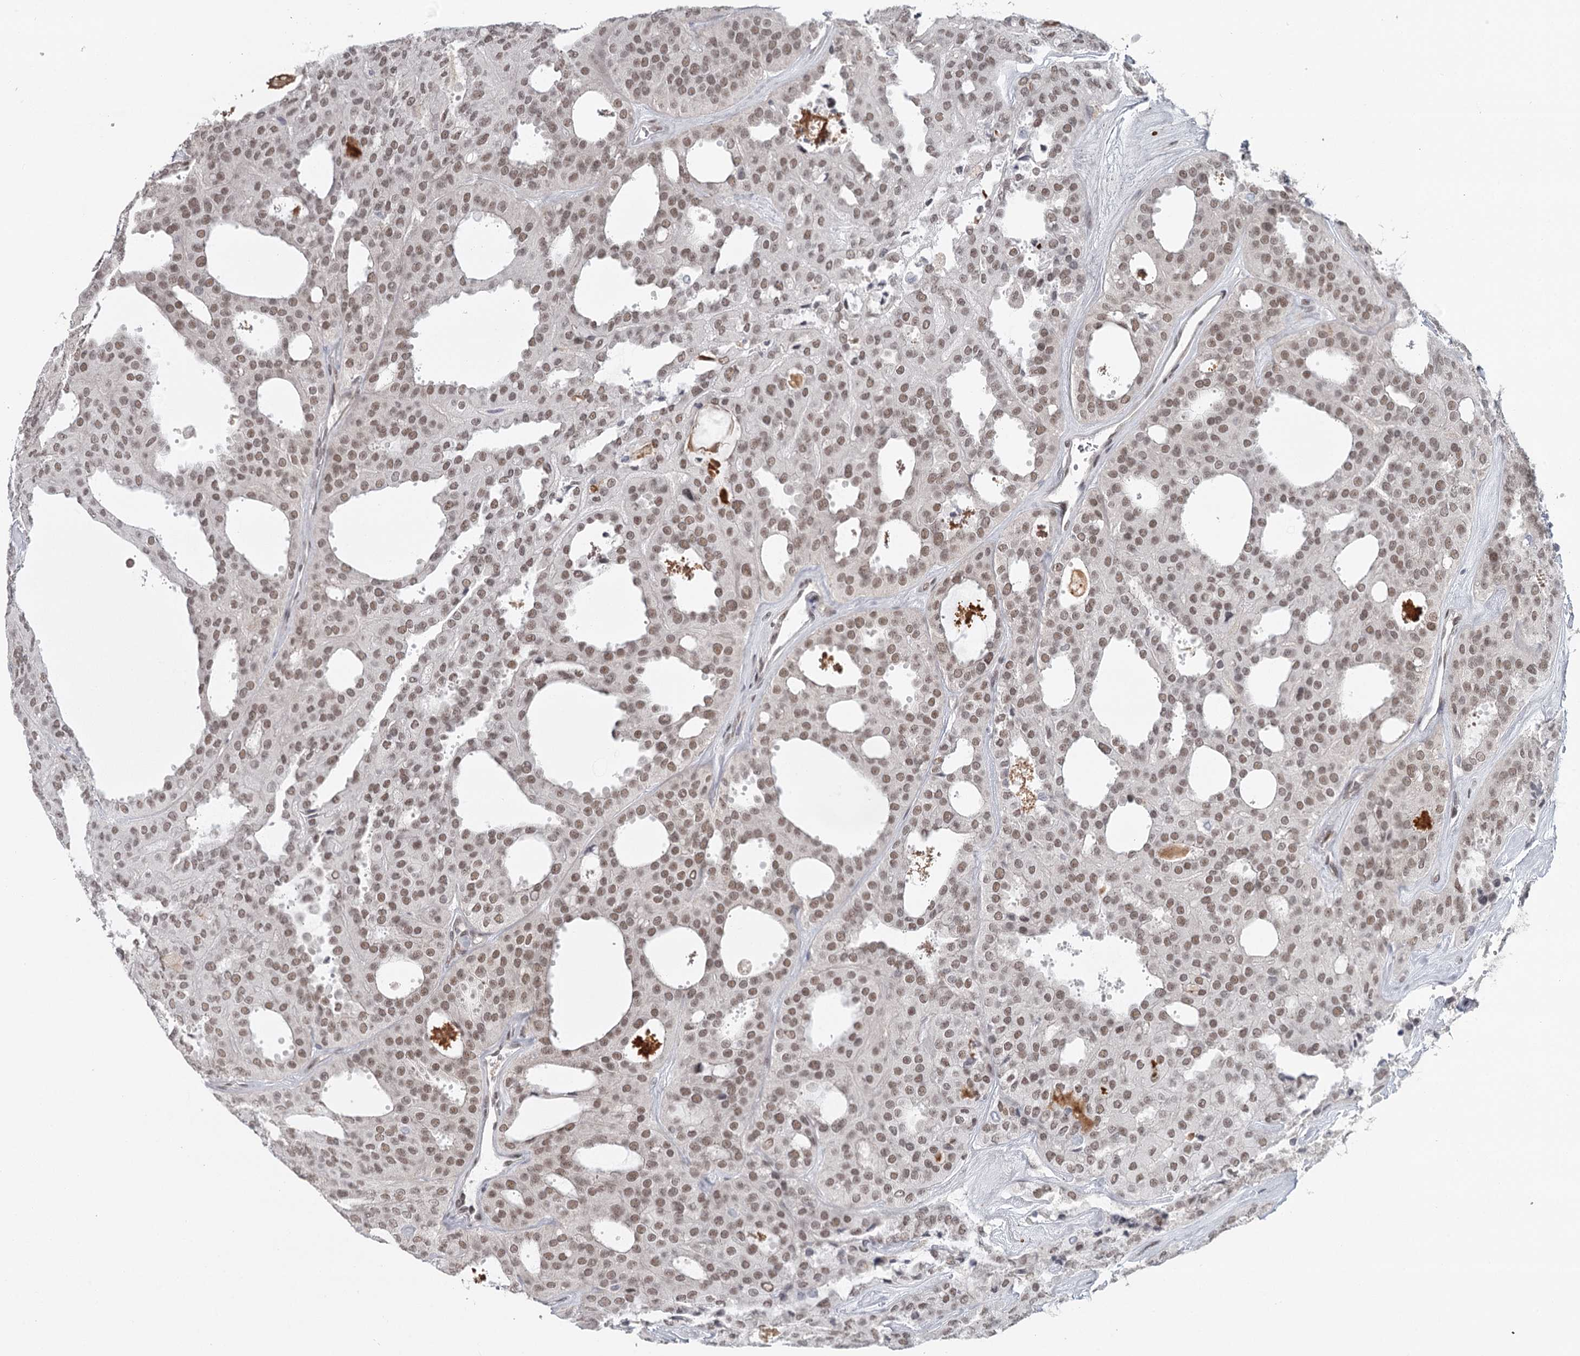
{"staining": {"intensity": "moderate", "quantity": ">75%", "location": "nuclear"}, "tissue": "thyroid cancer", "cell_type": "Tumor cells", "image_type": "cancer", "snomed": [{"axis": "morphology", "description": "Follicular adenoma carcinoma, NOS"}, {"axis": "topography", "description": "Thyroid gland"}], "caption": "High-power microscopy captured an IHC image of thyroid cancer, revealing moderate nuclear positivity in approximately >75% of tumor cells.", "gene": "FAM13C", "patient": {"sex": "male", "age": 75}}